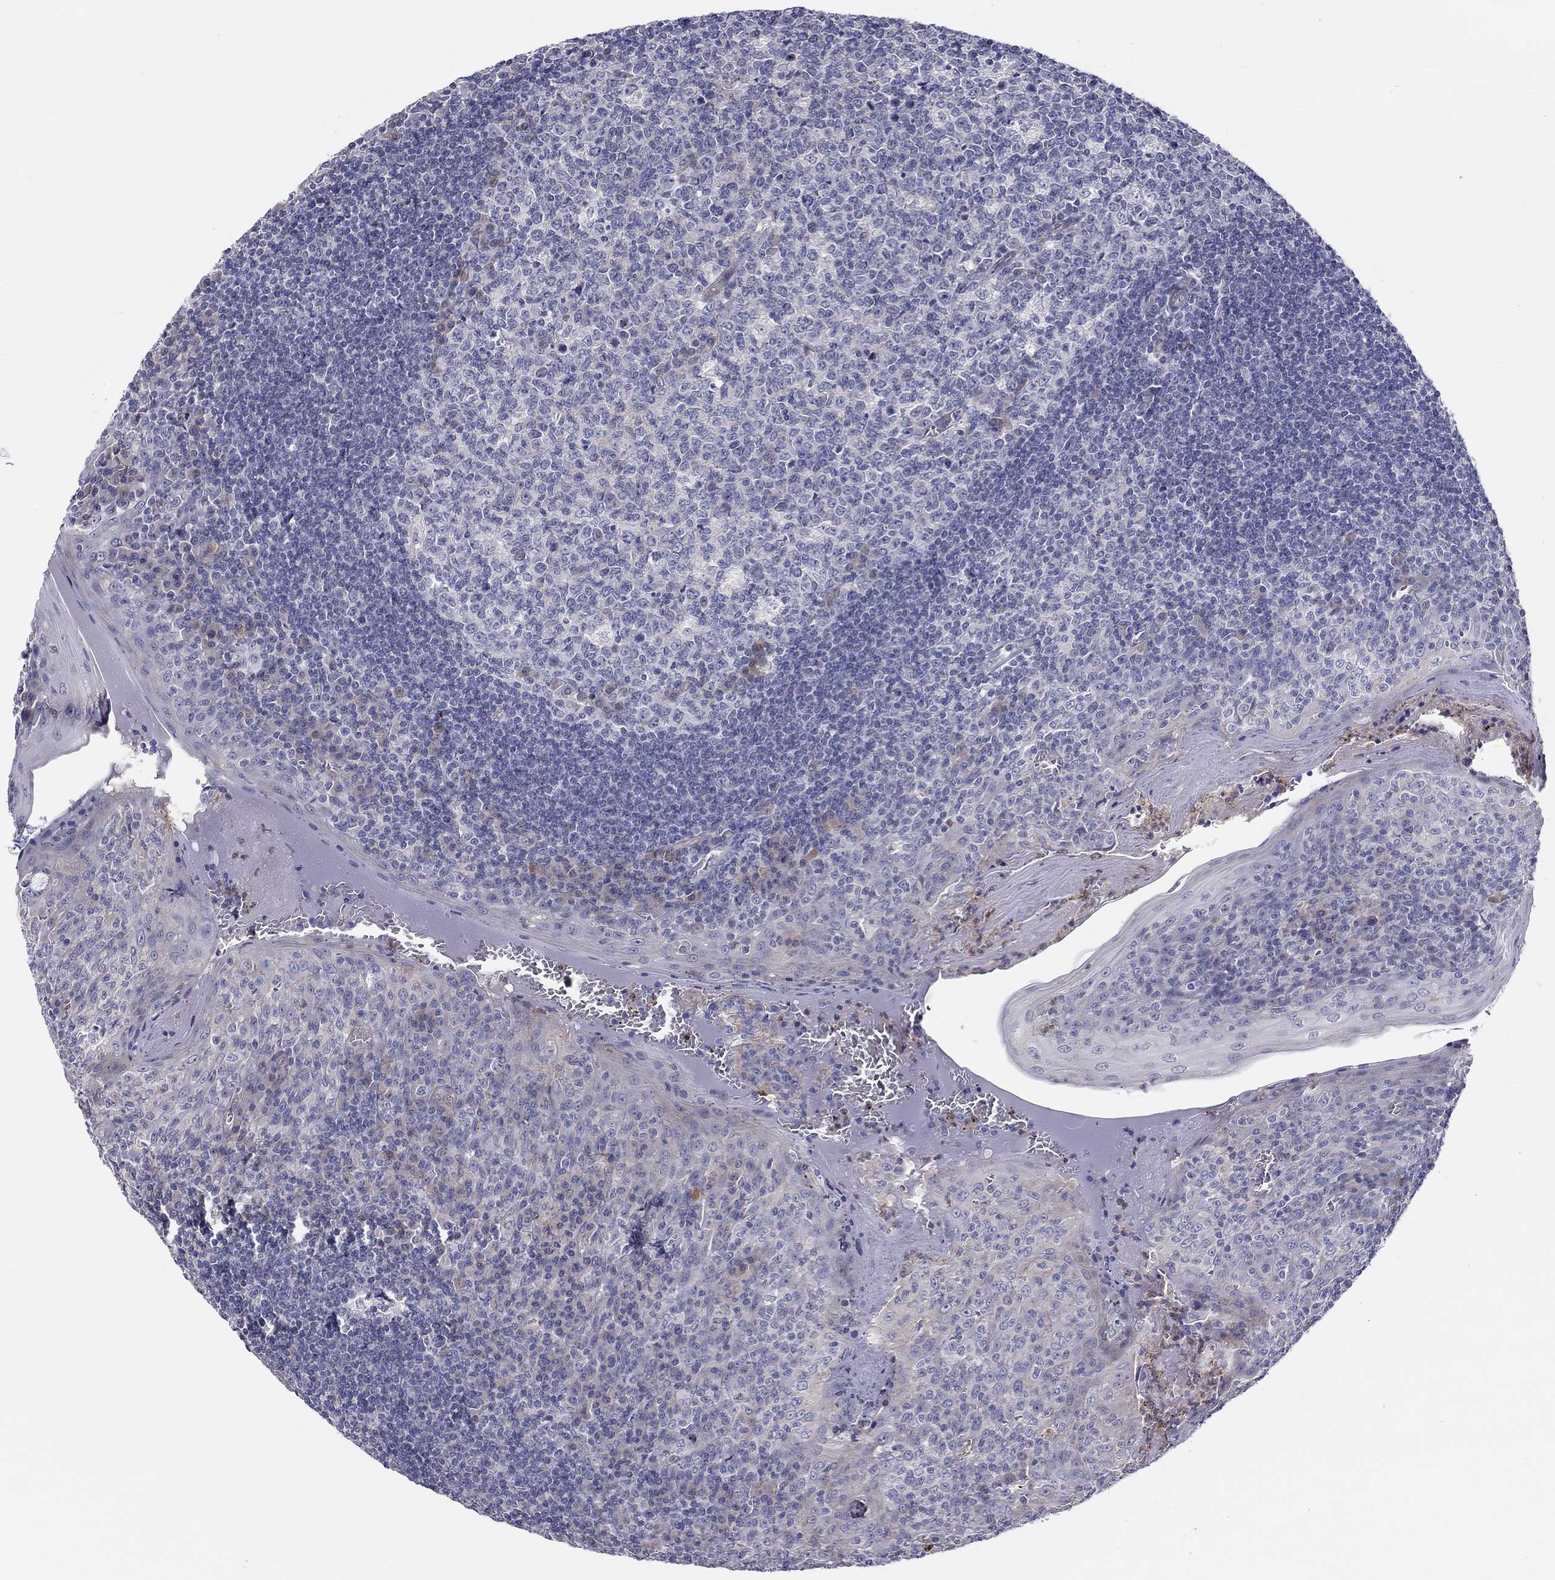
{"staining": {"intensity": "negative", "quantity": "none", "location": "none"}, "tissue": "tonsil", "cell_type": "Germinal center cells", "image_type": "normal", "snomed": [{"axis": "morphology", "description": "Normal tissue, NOS"}, {"axis": "topography", "description": "Tonsil"}], "caption": "Tonsil stained for a protein using immunohistochemistry displays no staining germinal center cells.", "gene": "ABCG4", "patient": {"sex": "female", "age": 13}}